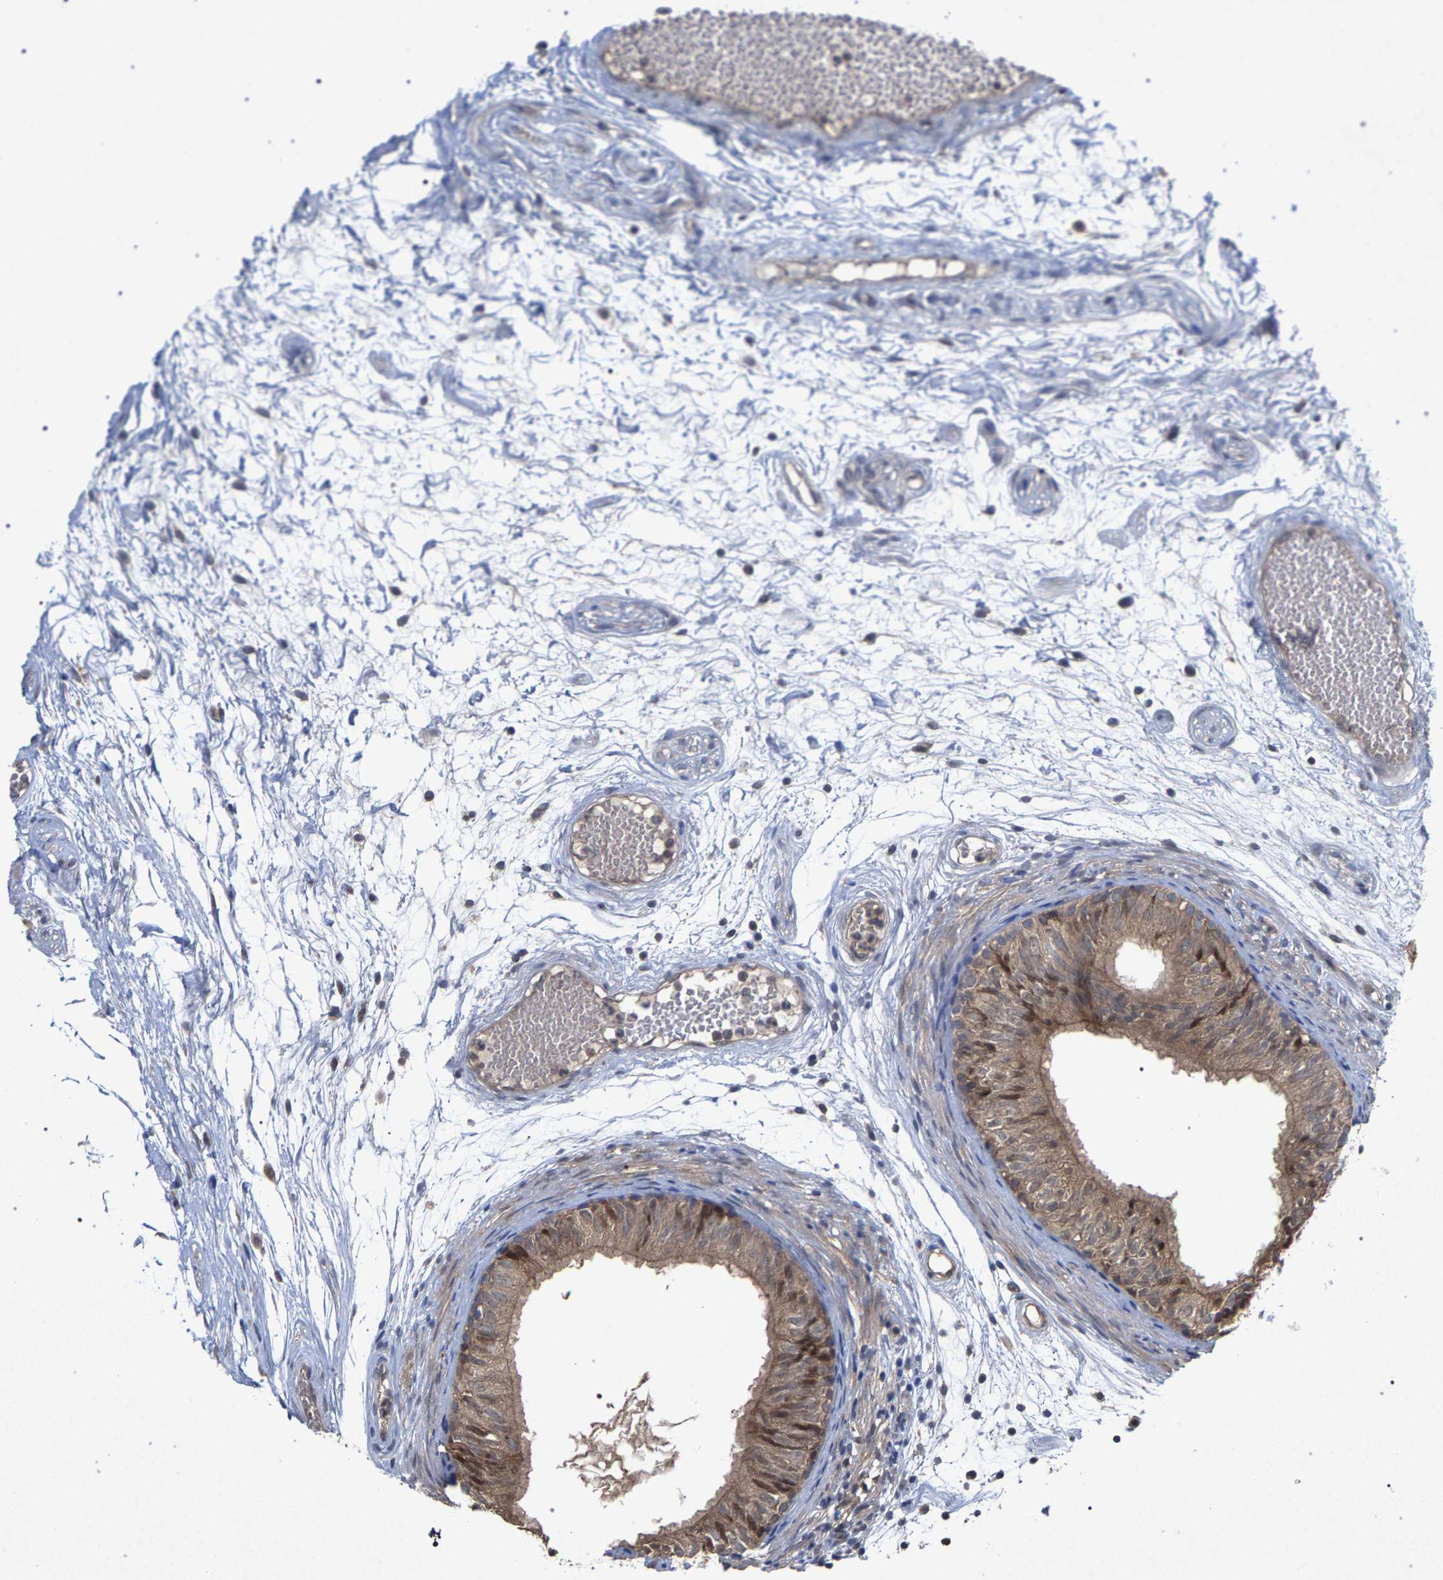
{"staining": {"intensity": "weak", "quantity": ">75%", "location": "cytoplasmic/membranous"}, "tissue": "epididymis", "cell_type": "Glandular cells", "image_type": "normal", "snomed": [{"axis": "morphology", "description": "Normal tissue, NOS"}, {"axis": "morphology", "description": "Atrophy, NOS"}, {"axis": "topography", "description": "Testis"}, {"axis": "topography", "description": "Epididymis"}], "caption": "Glandular cells demonstrate weak cytoplasmic/membranous staining in approximately >75% of cells in normal epididymis. The staining is performed using DAB (3,3'-diaminobenzidine) brown chromogen to label protein expression. The nuclei are counter-stained blue using hematoxylin.", "gene": "SLC4A4", "patient": {"sex": "male", "age": 18}}